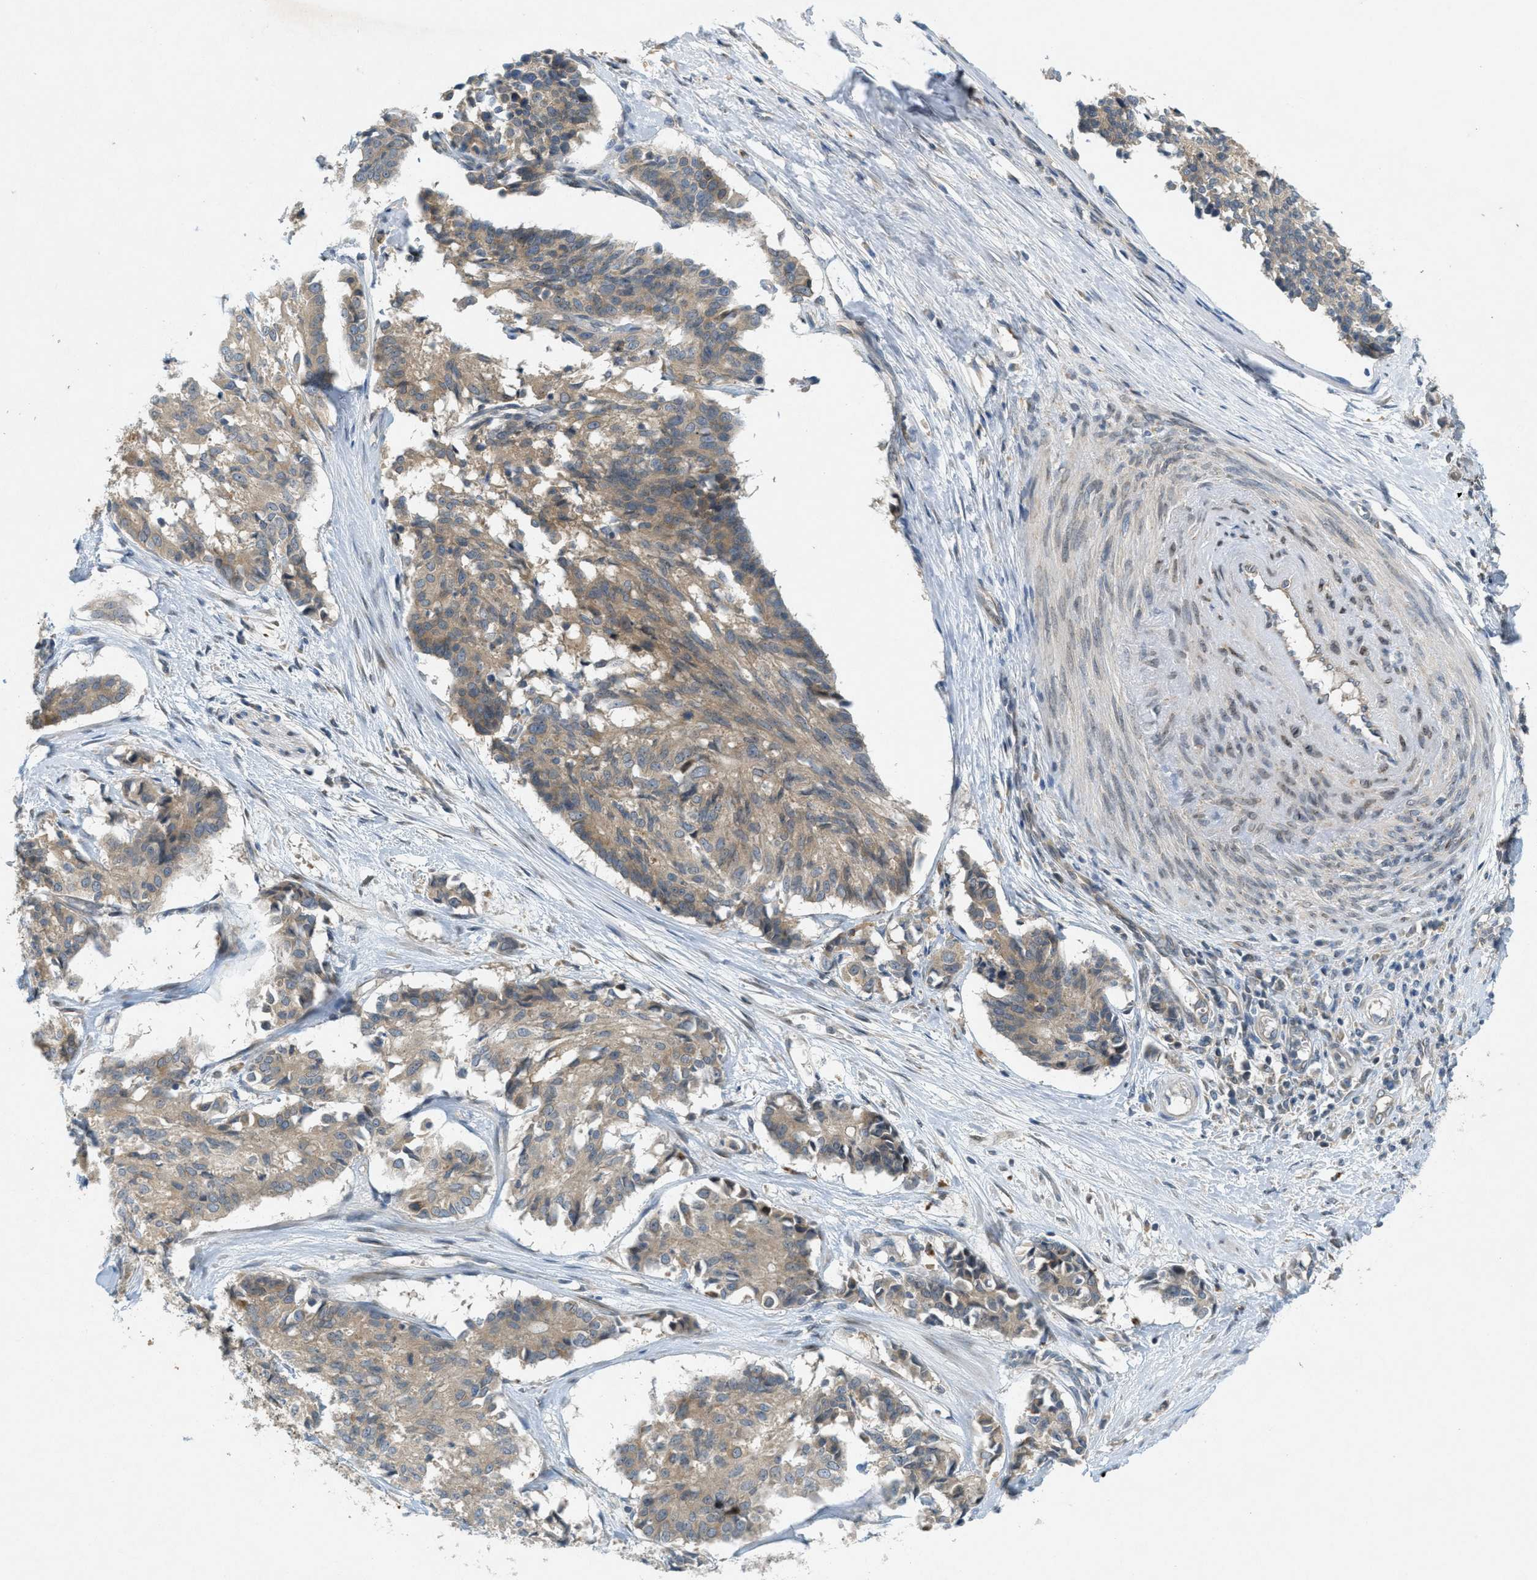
{"staining": {"intensity": "weak", "quantity": ">75%", "location": "cytoplasmic/membranous"}, "tissue": "cervical cancer", "cell_type": "Tumor cells", "image_type": "cancer", "snomed": [{"axis": "morphology", "description": "Squamous cell carcinoma, NOS"}, {"axis": "topography", "description": "Cervix"}], "caption": "Immunohistochemistry (IHC) staining of squamous cell carcinoma (cervical), which displays low levels of weak cytoplasmic/membranous expression in about >75% of tumor cells indicating weak cytoplasmic/membranous protein positivity. The staining was performed using DAB (brown) for protein detection and nuclei were counterstained in hematoxylin (blue).", "gene": "SIGMAR1", "patient": {"sex": "female", "age": 35}}